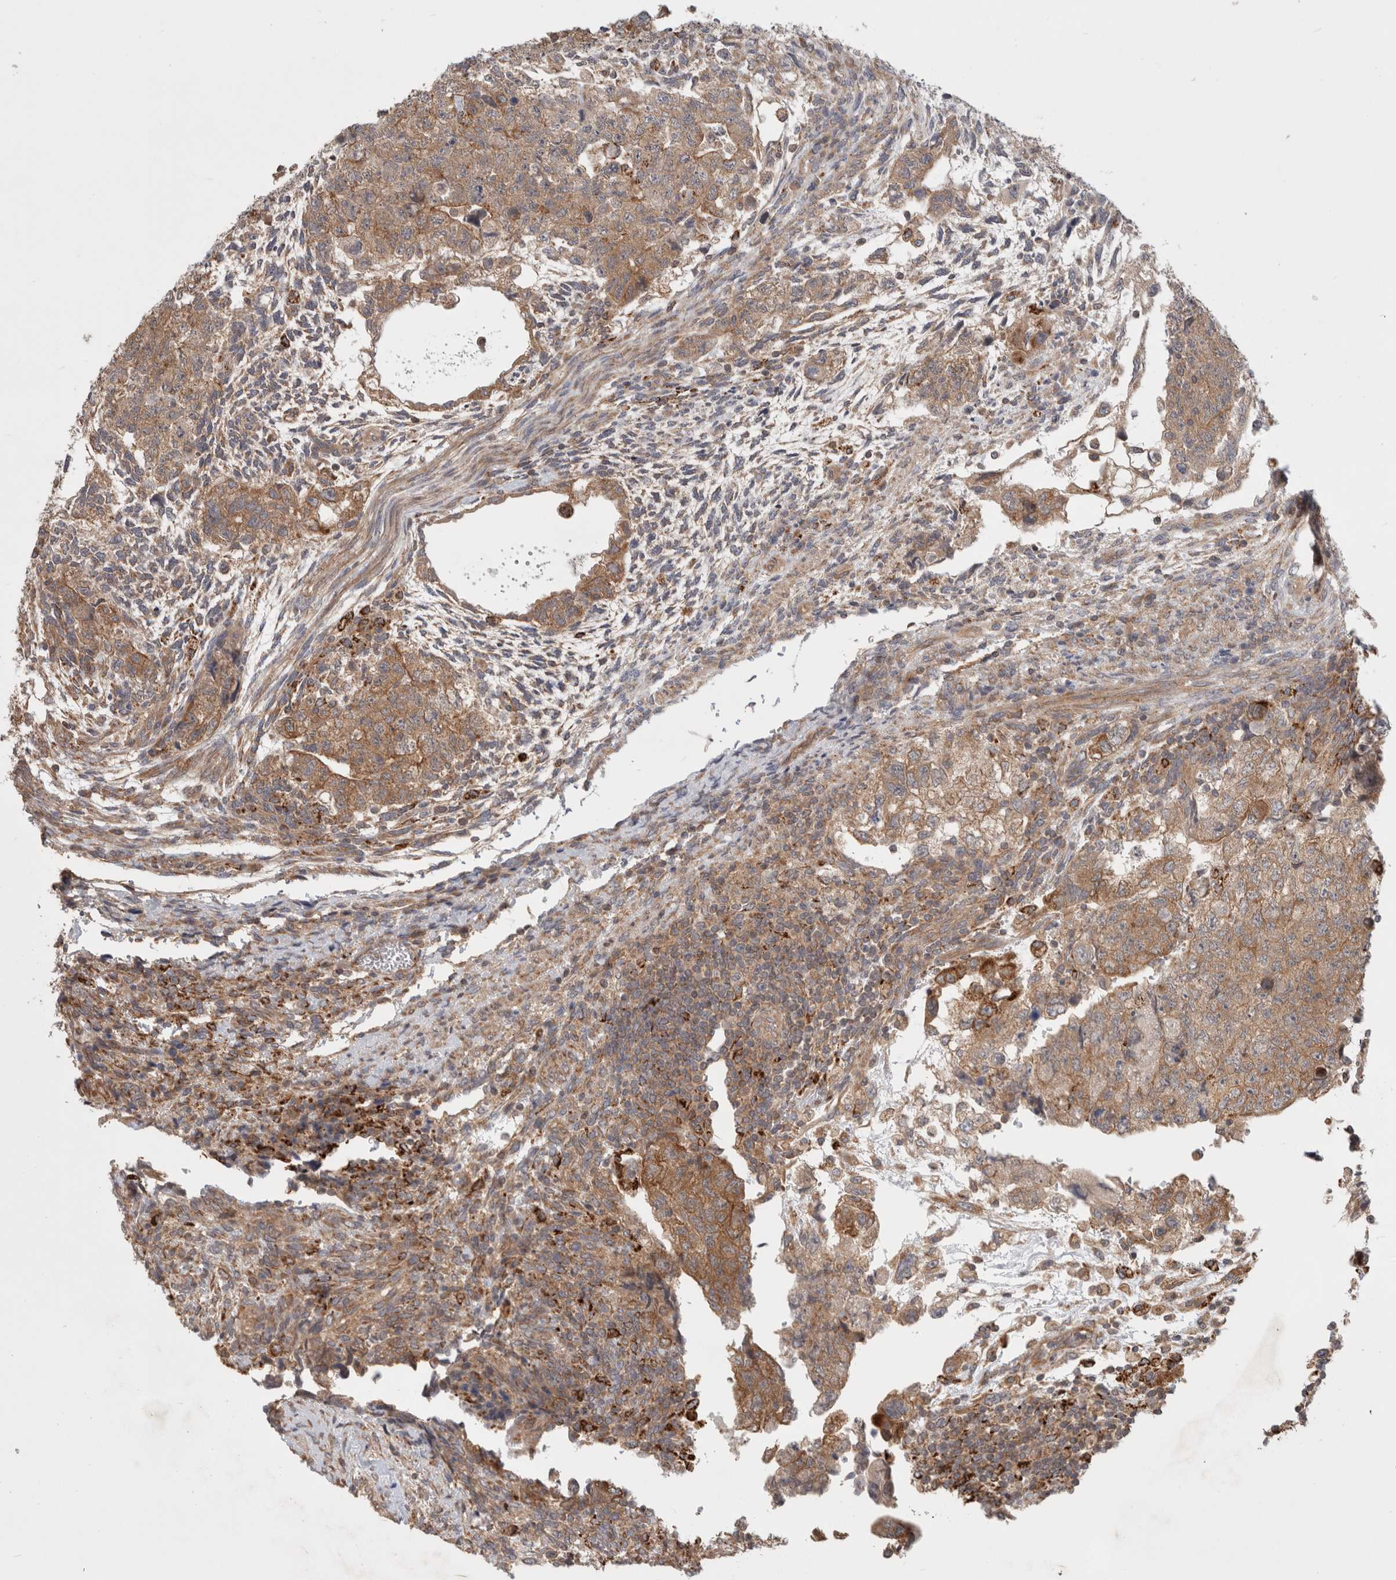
{"staining": {"intensity": "weak", "quantity": ">75%", "location": "cytoplasmic/membranous"}, "tissue": "testis cancer", "cell_type": "Tumor cells", "image_type": "cancer", "snomed": [{"axis": "morphology", "description": "Normal tissue, NOS"}, {"axis": "morphology", "description": "Carcinoma, Embryonal, NOS"}, {"axis": "topography", "description": "Testis"}], "caption": "Protein expression analysis of human testis cancer reveals weak cytoplasmic/membranous positivity in approximately >75% of tumor cells.", "gene": "HROB", "patient": {"sex": "male", "age": 36}}